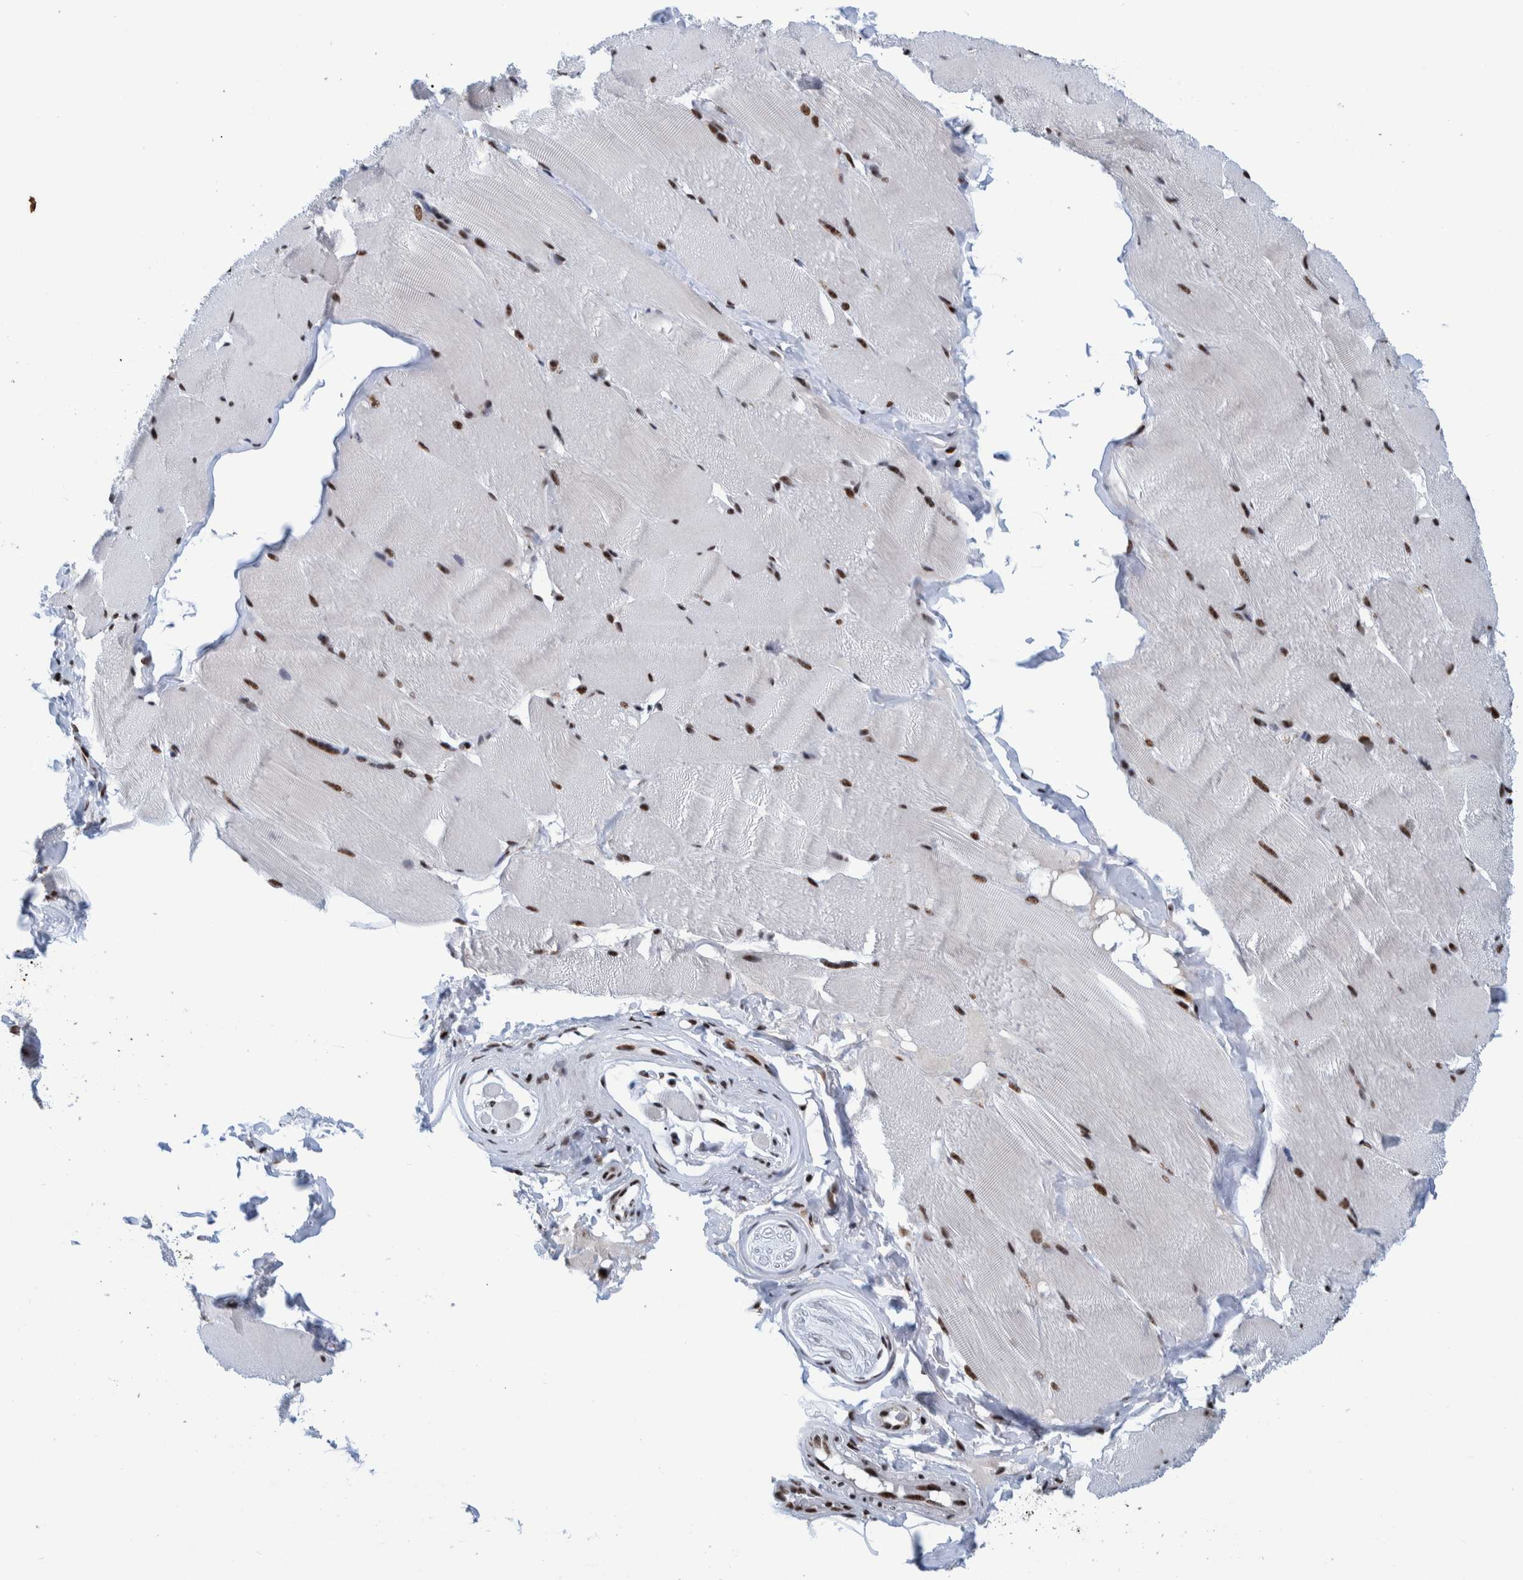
{"staining": {"intensity": "strong", "quantity": ">75%", "location": "nuclear"}, "tissue": "skeletal muscle", "cell_type": "Myocytes", "image_type": "normal", "snomed": [{"axis": "morphology", "description": "Normal tissue, NOS"}, {"axis": "topography", "description": "Skin"}, {"axis": "topography", "description": "Skeletal muscle"}], "caption": "This image exhibits immunohistochemistry staining of normal skeletal muscle, with high strong nuclear staining in about >75% of myocytes.", "gene": "EFTUD2", "patient": {"sex": "male", "age": 83}}